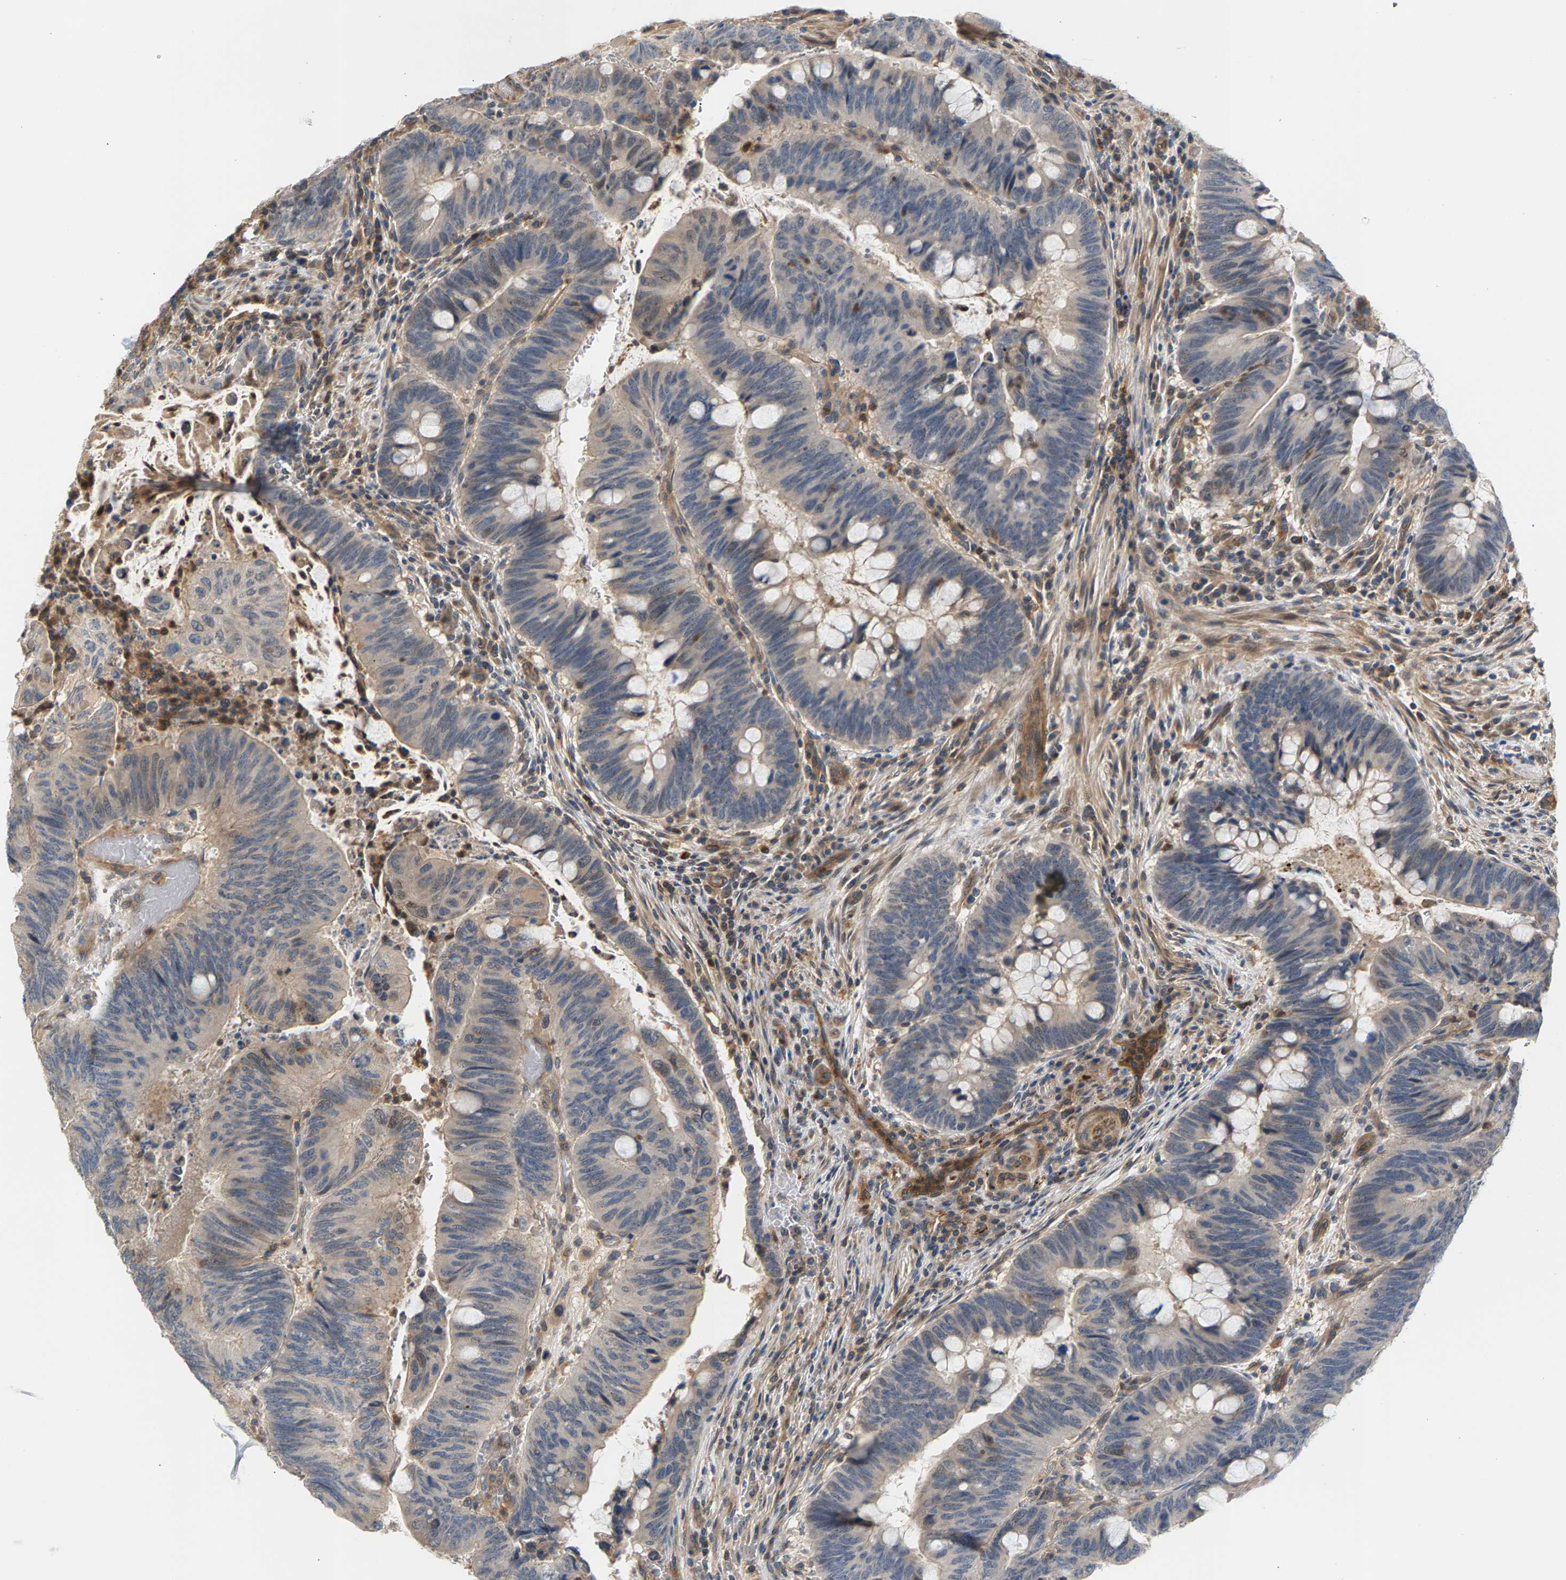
{"staining": {"intensity": "weak", "quantity": "<25%", "location": "cytoplasmic/membranous"}, "tissue": "colorectal cancer", "cell_type": "Tumor cells", "image_type": "cancer", "snomed": [{"axis": "morphology", "description": "Normal tissue, NOS"}, {"axis": "morphology", "description": "Adenocarcinoma, NOS"}, {"axis": "topography", "description": "Rectum"}, {"axis": "topography", "description": "Peripheral nerve tissue"}], "caption": "Immunohistochemistry image of neoplastic tissue: human adenocarcinoma (colorectal) stained with DAB reveals no significant protein positivity in tumor cells. The staining is performed using DAB brown chromogen with nuclei counter-stained in using hematoxylin.", "gene": "KRTAP27-1", "patient": {"sex": "male", "age": 92}}